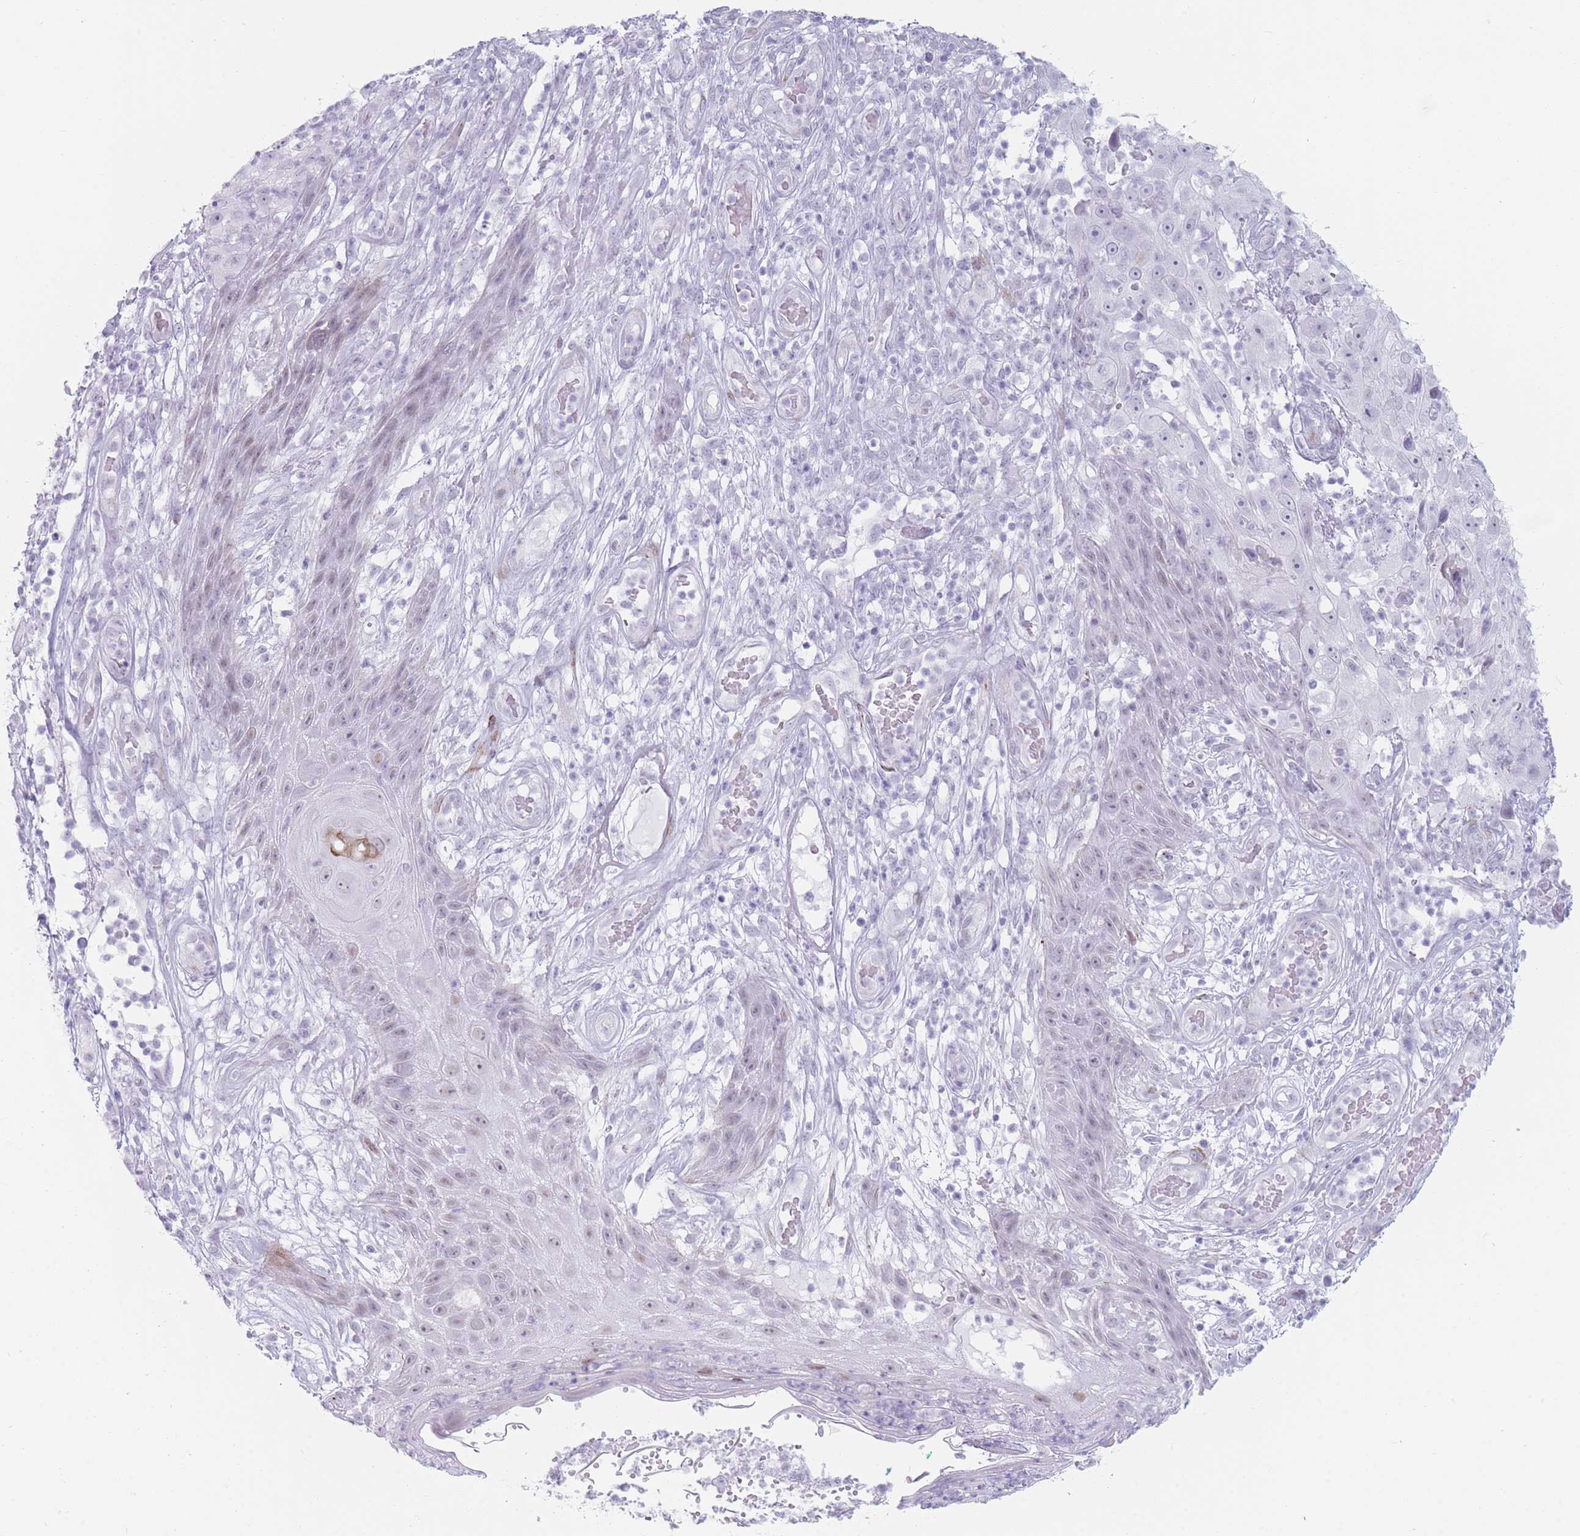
{"staining": {"intensity": "negative", "quantity": "none", "location": "none"}, "tissue": "skin cancer", "cell_type": "Tumor cells", "image_type": "cancer", "snomed": [{"axis": "morphology", "description": "Squamous cell carcinoma, NOS"}, {"axis": "topography", "description": "Skin"}], "caption": "A micrograph of human skin cancer is negative for staining in tumor cells.", "gene": "IFNA6", "patient": {"sex": "female", "age": 87}}